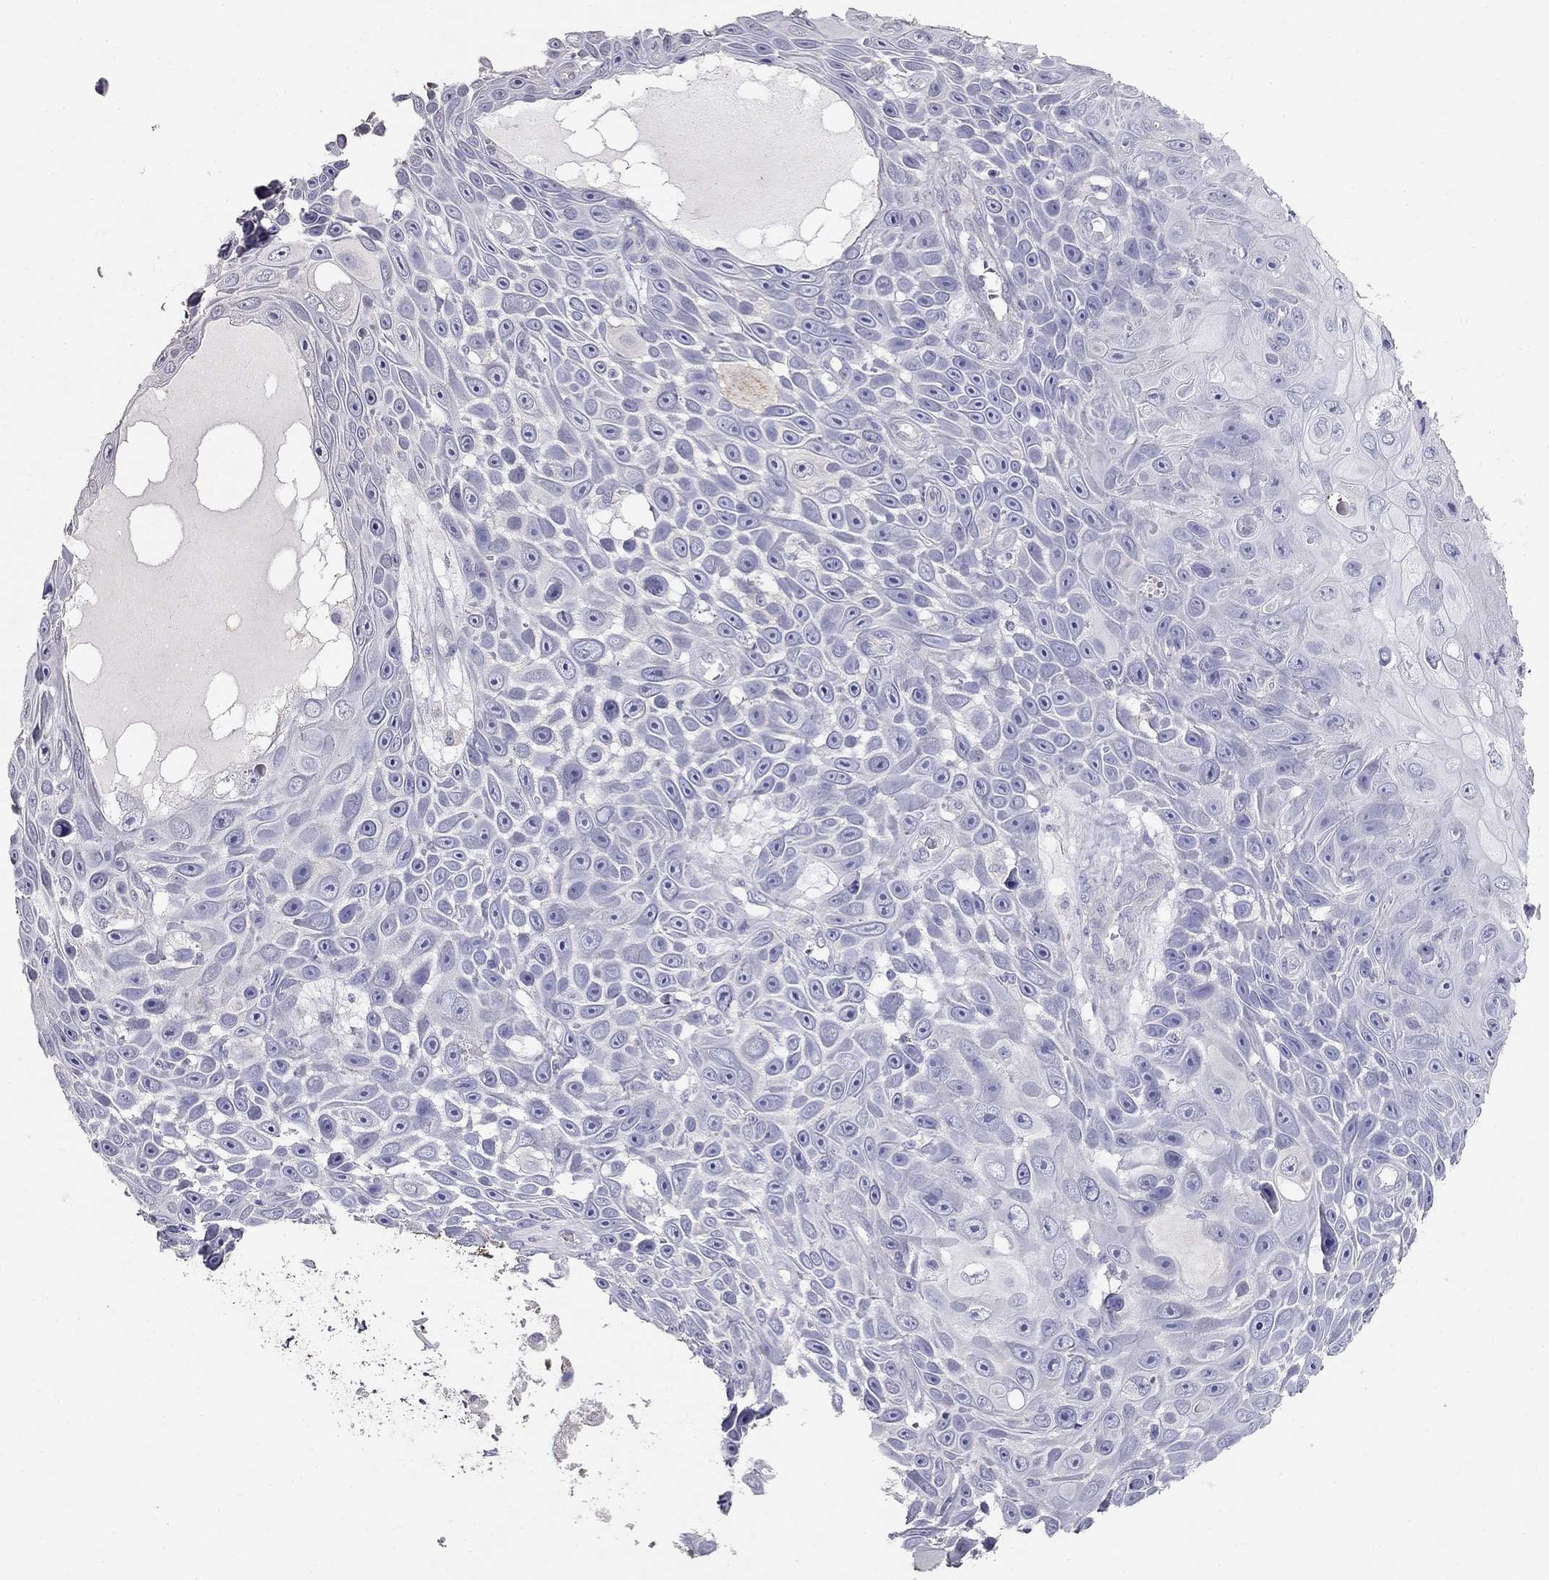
{"staining": {"intensity": "negative", "quantity": "none", "location": "none"}, "tissue": "skin cancer", "cell_type": "Tumor cells", "image_type": "cancer", "snomed": [{"axis": "morphology", "description": "Squamous cell carcinoma, NOS"}, {"axis": "topography", "description": "Skin"}], "caption": "Human skin squamous cell carcinoma stained for a protein using immunohistochemistry (IHC) demonstrates no staining in tumor cells.", "gene": "LY6H", "patient": {"sex": "male", "age": 82}}